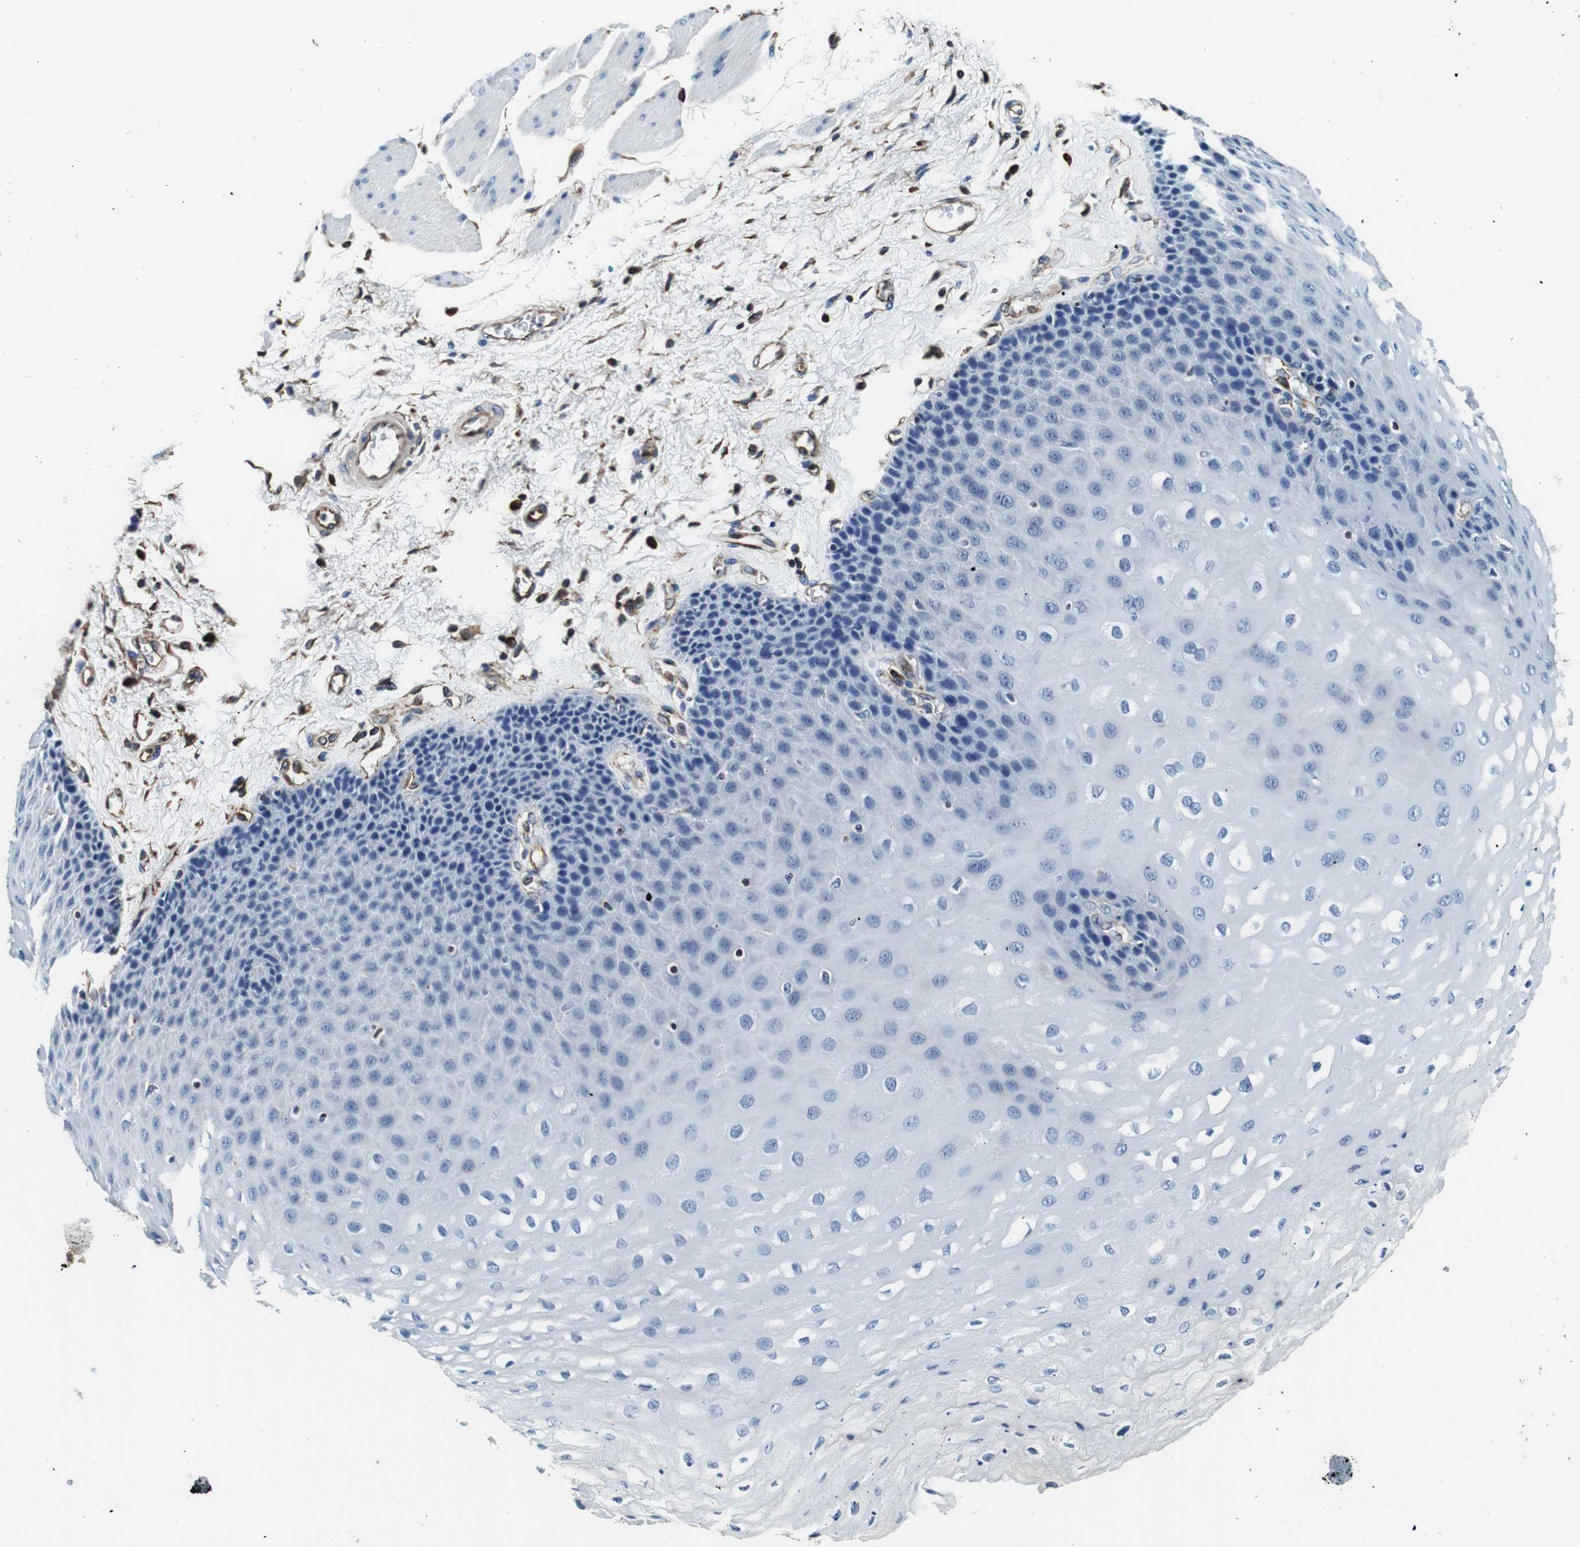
{"staining": {"intensity": "negative", "quantity": "none", "location": "none"}, "tissue": "esophagus", "cell_type": "Squamous epithelial cells", "image_type": "normal", "snomed": [{"axis": "morphology", "description": "Normal tissue, NOS"}, {"axis": "topography", "description": "Esophagus"}], "caption": "IHC micrograph of unremarkable human esophagus stained for a protein (brown), which exhibits no expression in squamous epithelial cells.", "gene": "GJE1", "patient": {"sex": "female", "age": 72}}